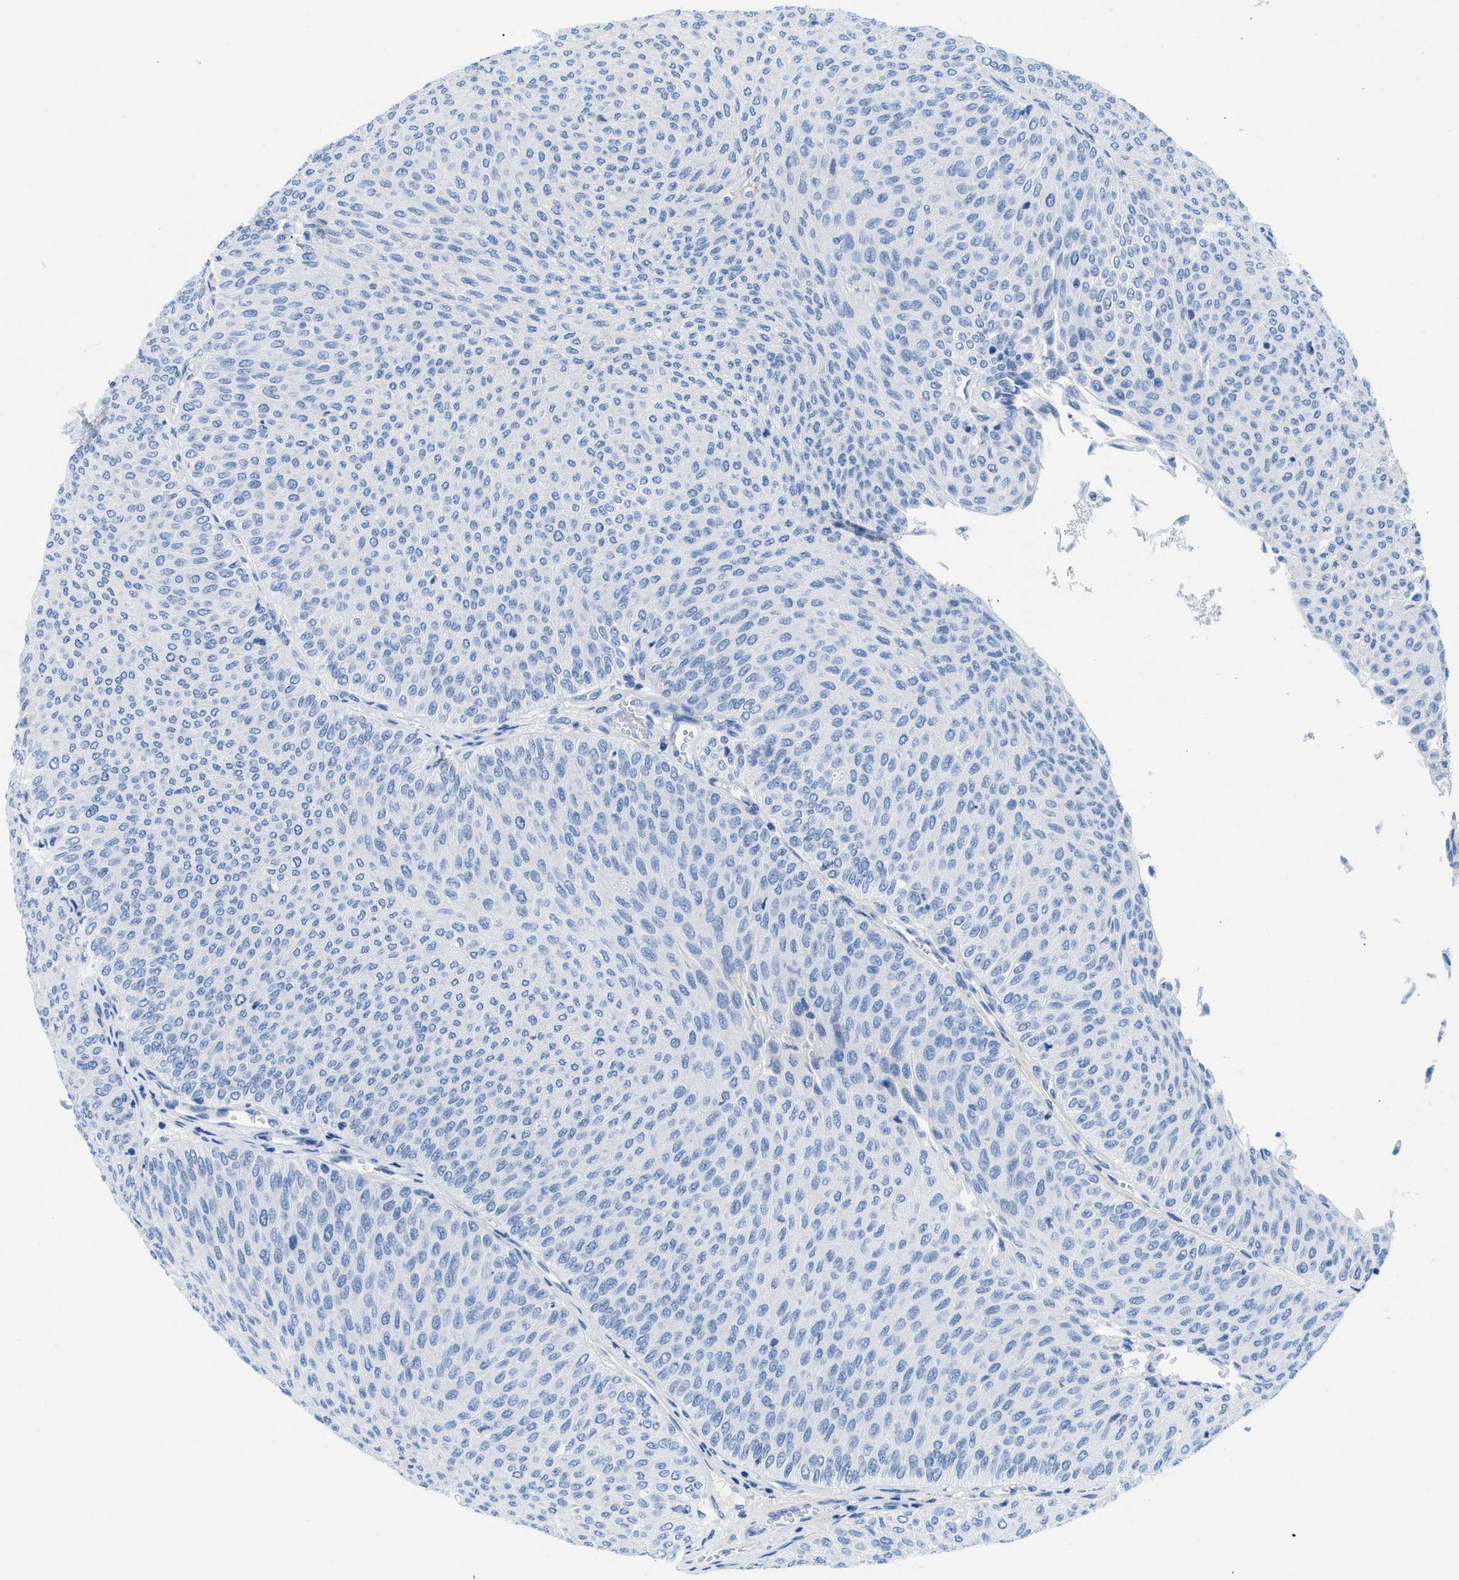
{"staining": {"intensity": "negative", "quantity": "none", "location": "none"}, "tissue": "urothelial cancer", "cell_type": "Tumor cells", "image_type": "cancer", "snomed": [{"axis": "morphology", "description": "Urothelial carcinoma, Low grade"}, {"axis": "topography", "description": "Urinary bladder"}], "caption": "Immunohistochemistry photomicrograph of neoplastic tissue: human urothelial cancer stained with DAB (3,3'-diaminobenzidine) demonstrates no significant protein positivity in tumor cells. (DAB immunohistochemistry (IHC) visualized using brightfield microscopy, high magnification).", "gene": "COL3A1", "patient": {"sex": "male", "age": 78}}